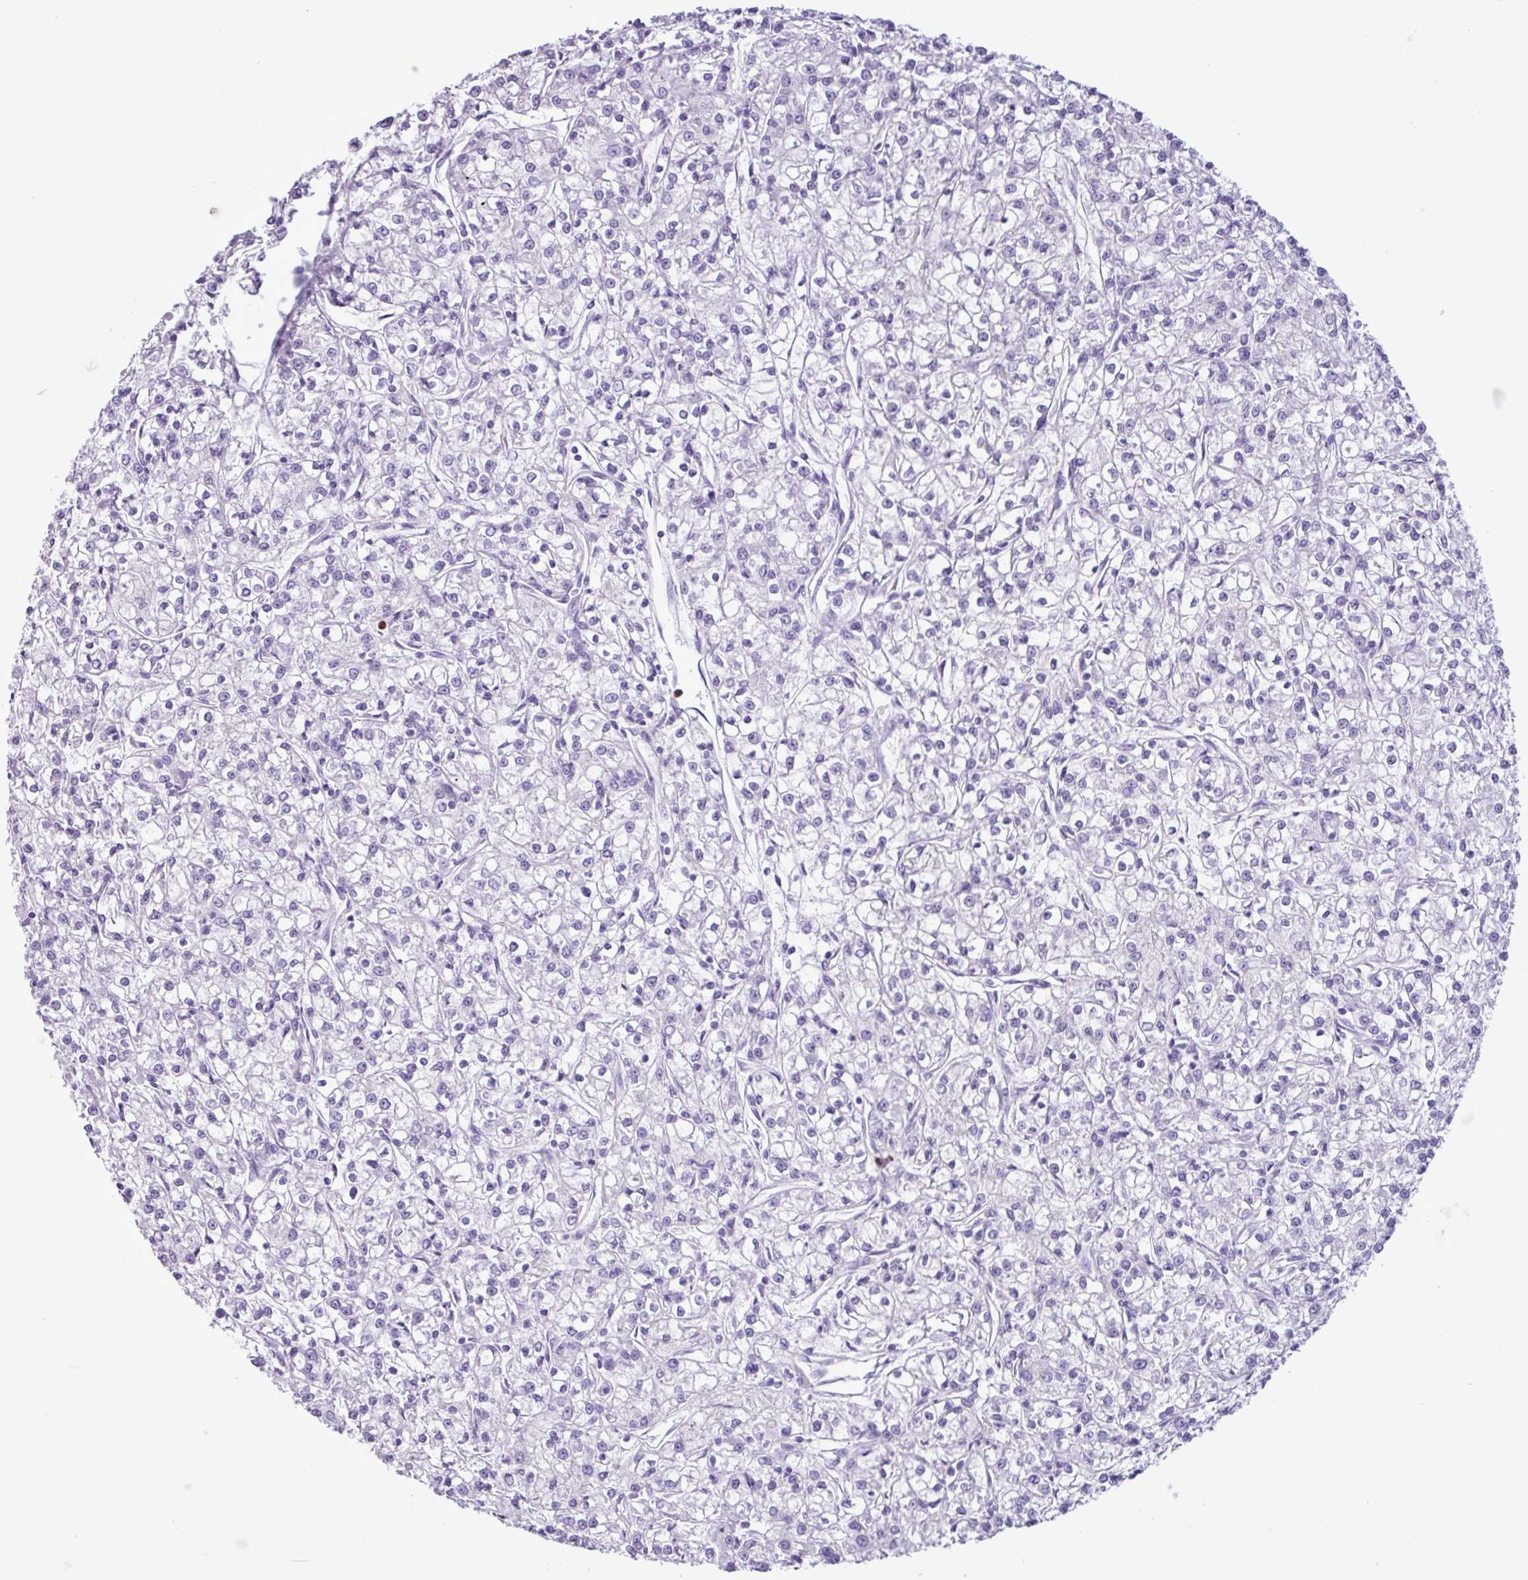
{"staining": {"intensity": "negative", "quantity": "none", "location": "none"}, "tissue": "renal cancer", "cell_type": "Tumor cells", "image_type": "cancer", "snomed": [{"axis": "morphology", "description": "Adenocarcinoma, NOS"}, {"axis": "topography", "description": "Kidney"}], "caption": "Renal adenocarcinoma was stained to show a protein in brown. There is no significant staining in tumor cells.", "gene": "TMEM178A", "patient": {"sex": "female", "age": 59}}